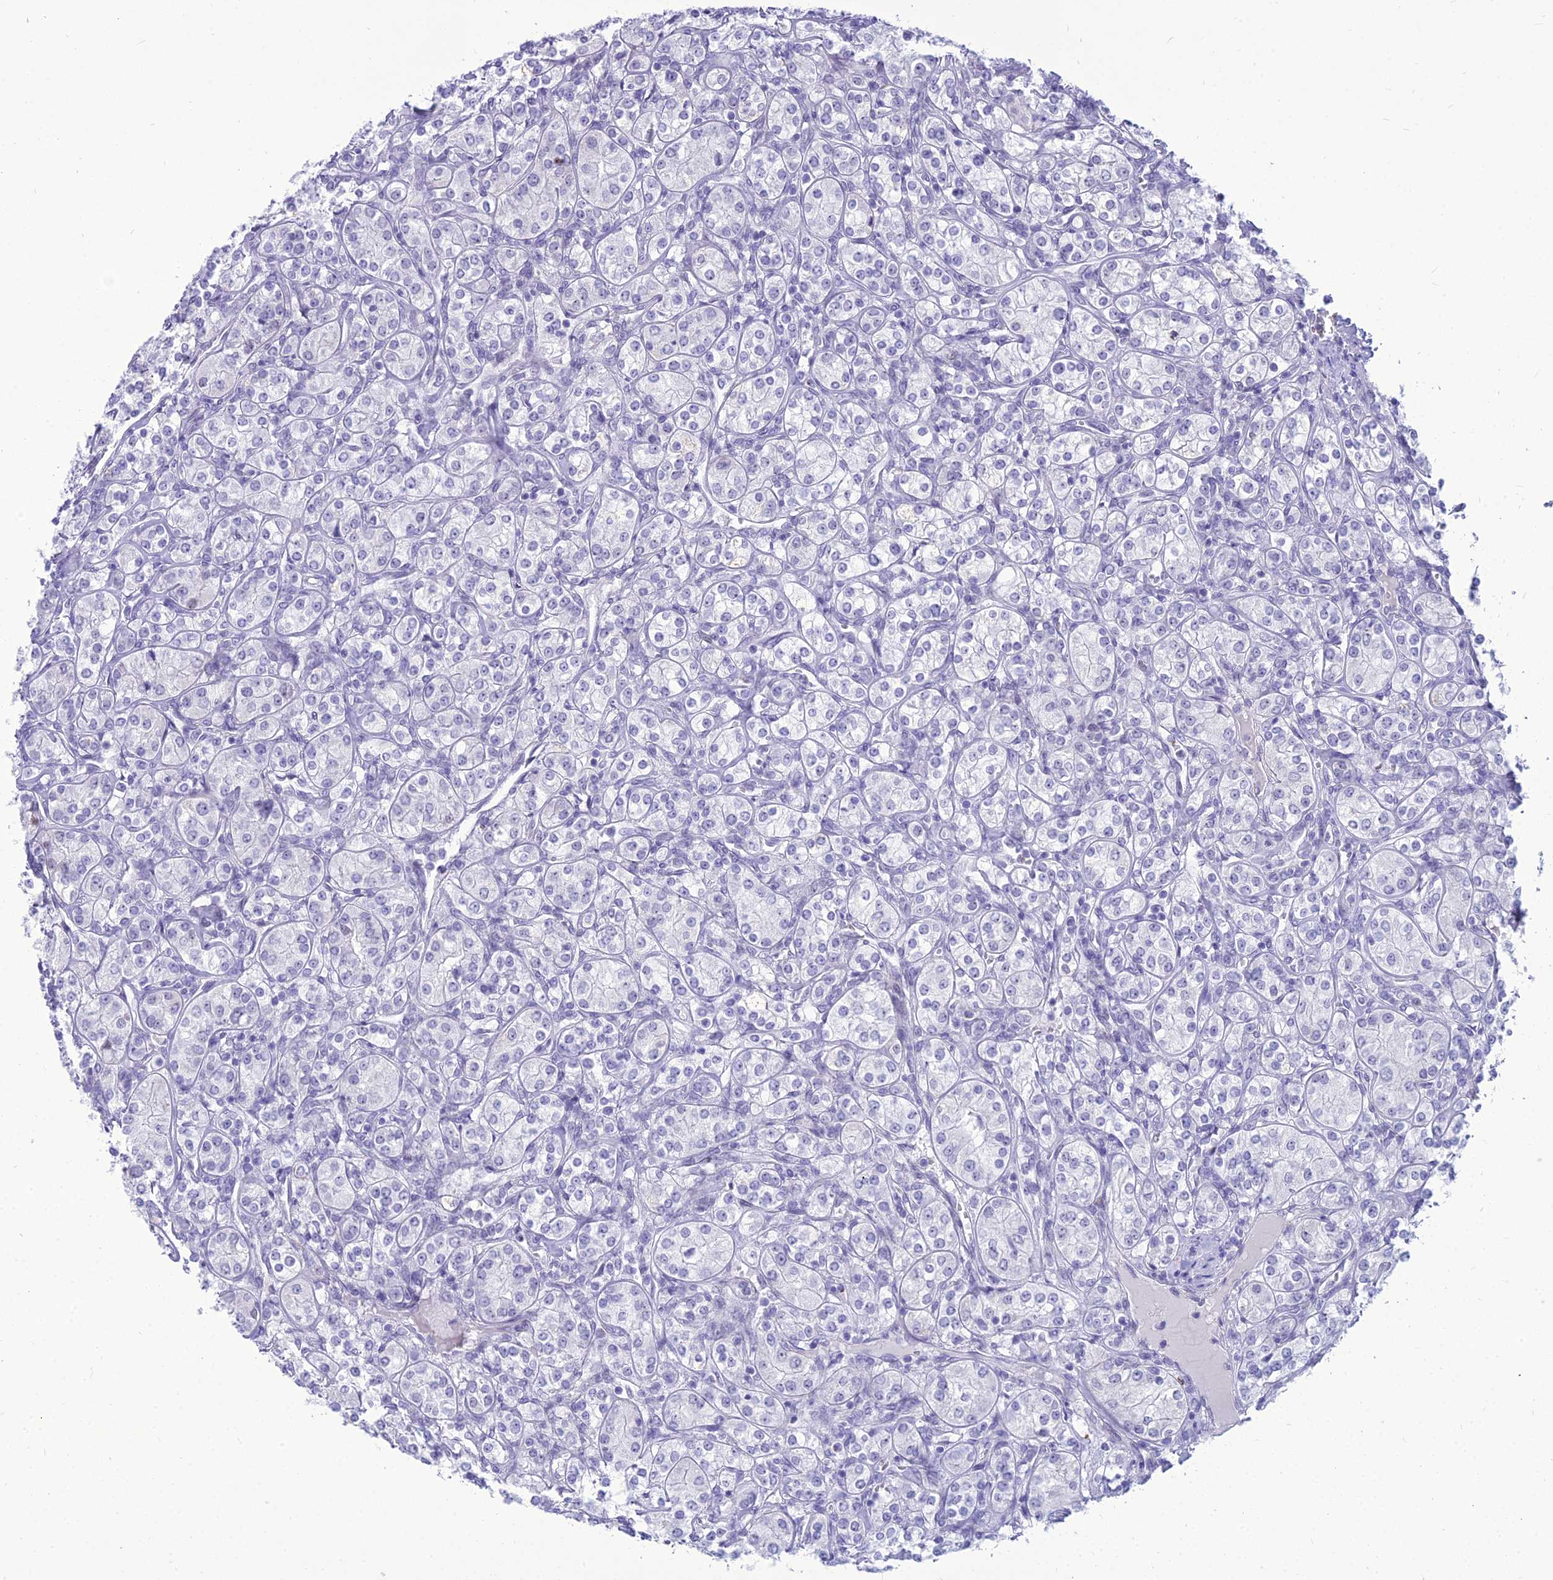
{"staining": {"intensity": "negative", "quantity": "none", "location": "none"}, "tissue": "renal cancer", "cell_type": "Tumor cells", "image_type": "cancer", "snomed": [{"axis": "morphology", "description": "Adenocarcinoma, NOS"}, {"axis": "topography", "description": "Kidney"}], "caption": "There is no significant staining in tumor cells of renal cancer.", "gene": "DHX40", "patient": {"sex": "male", "age": 77}}